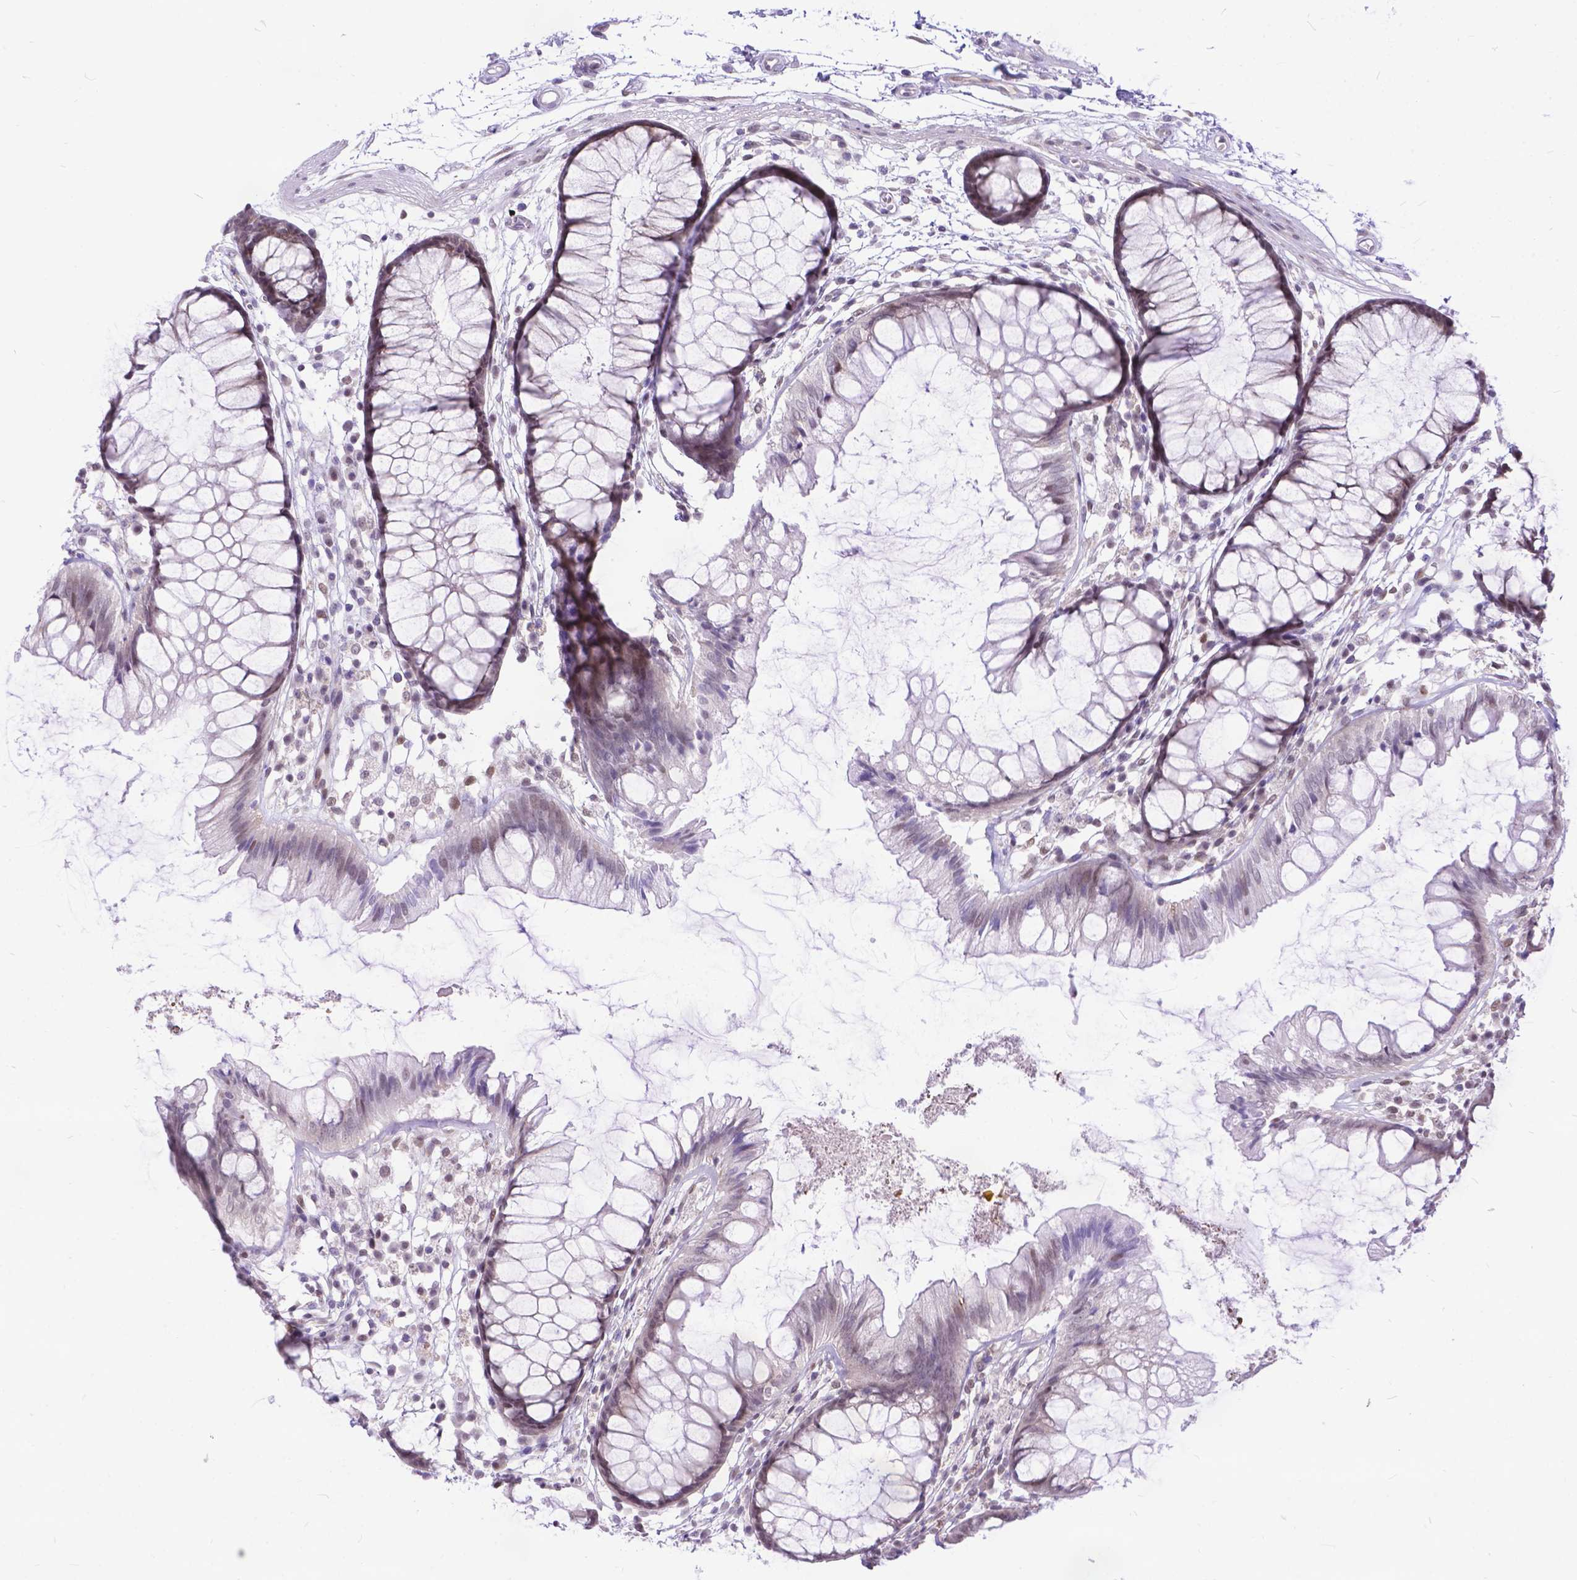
{"staining": {"intensity": "negative", "quantity": "none", "location": "none"}, "tissue": "colon", "cell_type": "Endothelial cells", "image_type": "normal", "snomed": [{"axis": "morphology", "description": "Normal tissue, NOS"}, {"axis": "morphology", "description": "Adenocarcinoma, NOS"}, {"axis": "topography", "description": "Colon"}], "caption": "High power microscopy photomicrograph of an immunohistochemistry (IHC) micrograph of unremarkable colon, revealing no significant staining in endothelial cells.", "gene": "FAM124B", "patient": {"sex": "male", "age": 65}}